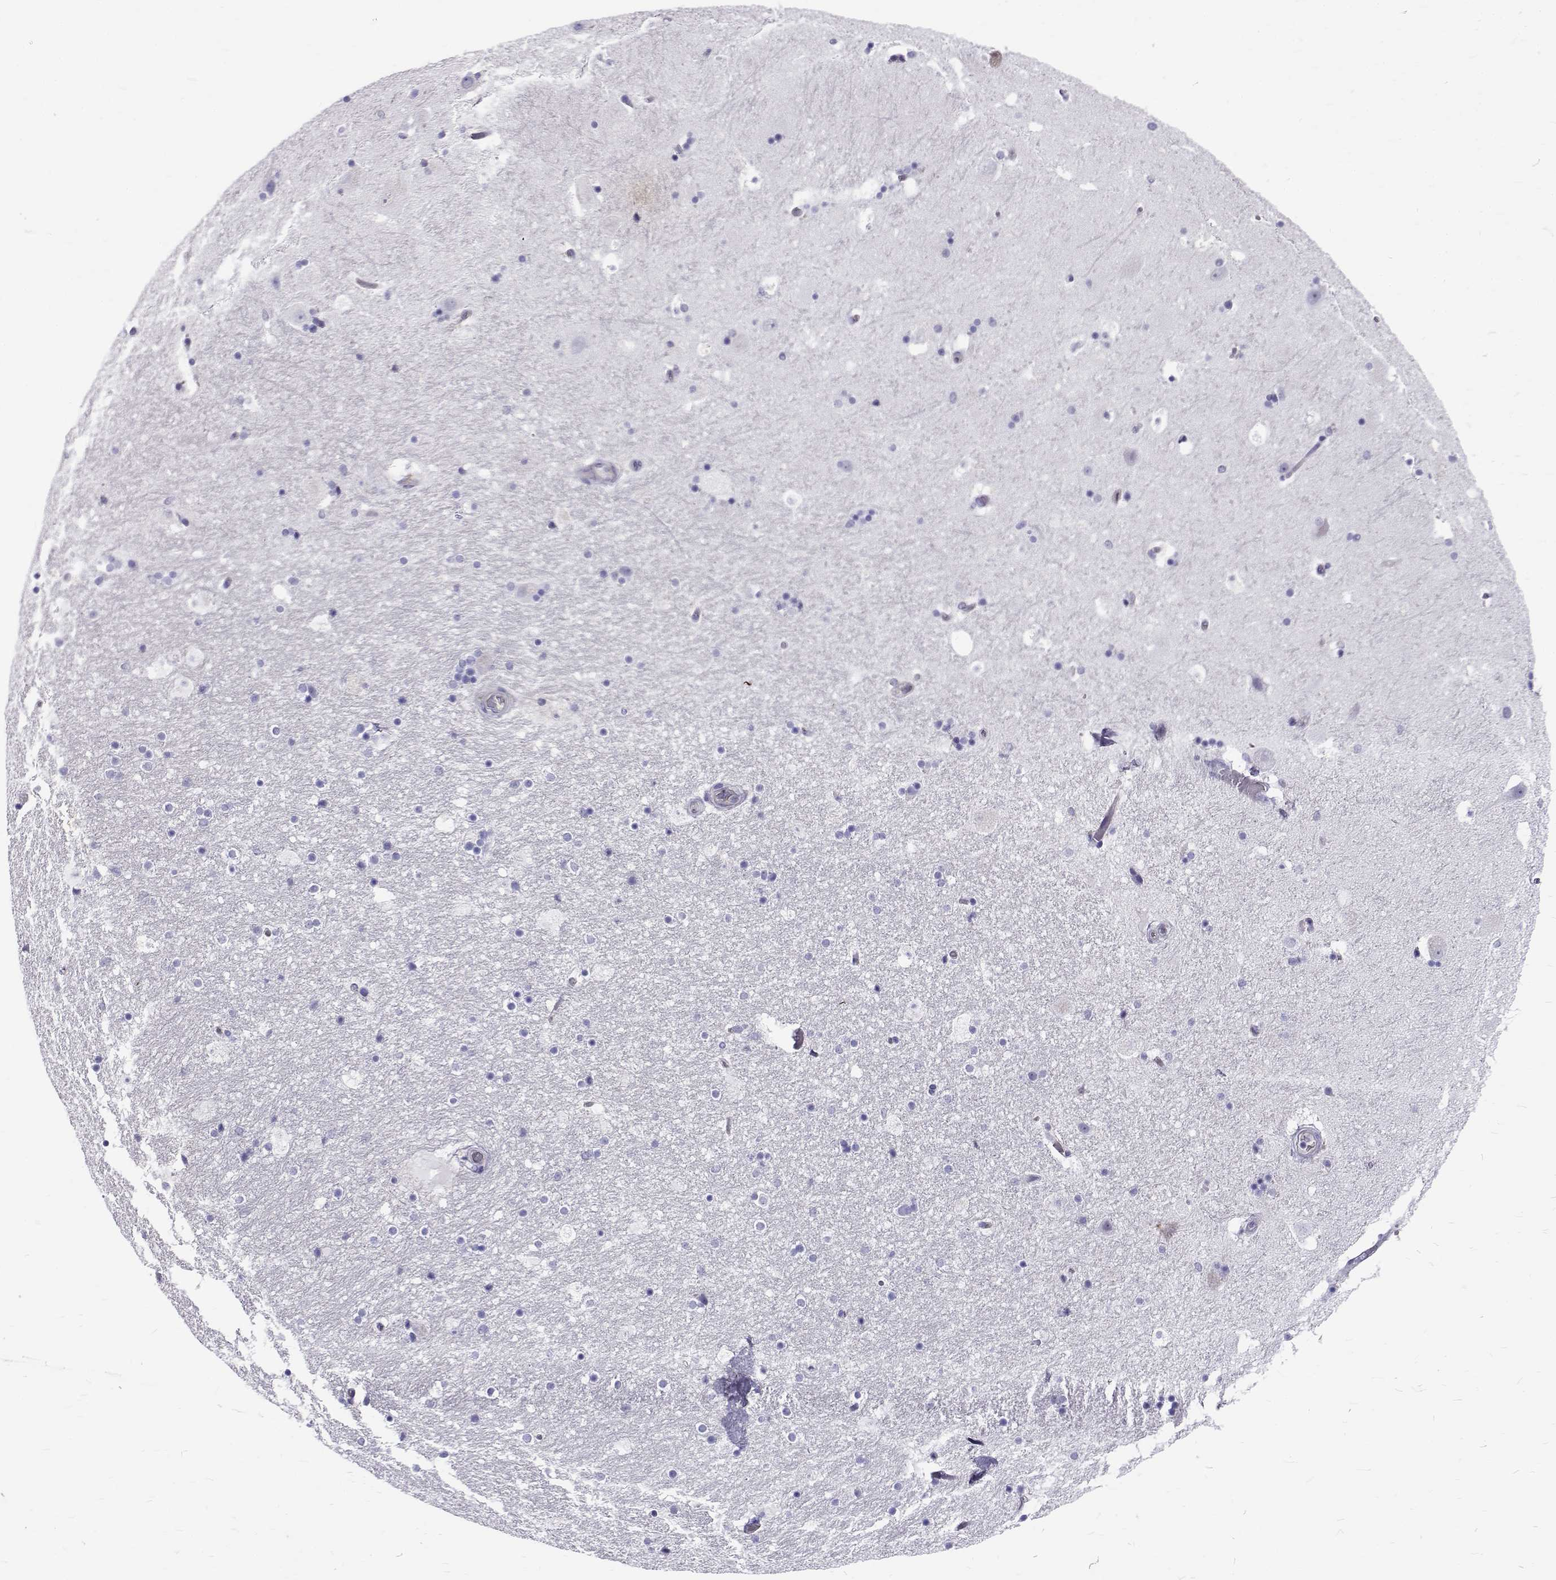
{"staining": {"intensity": "negative", "quantity": "none", "location": "none"}, "tissue": "hippocampus", "cell_type": "Glial cells", "image_type": "normal", "snomed": [{"axis": "morphology", "description": "Normal tissue, NOS"}, {"axis": "topography", "description": "Hippocampus"}], "caption": "This is an IHC micrograph of benign human hippocampus. There is no positivity in glial cells.", "gene": "IGSF1", "patient": {"sex": "male", "age": 51}}